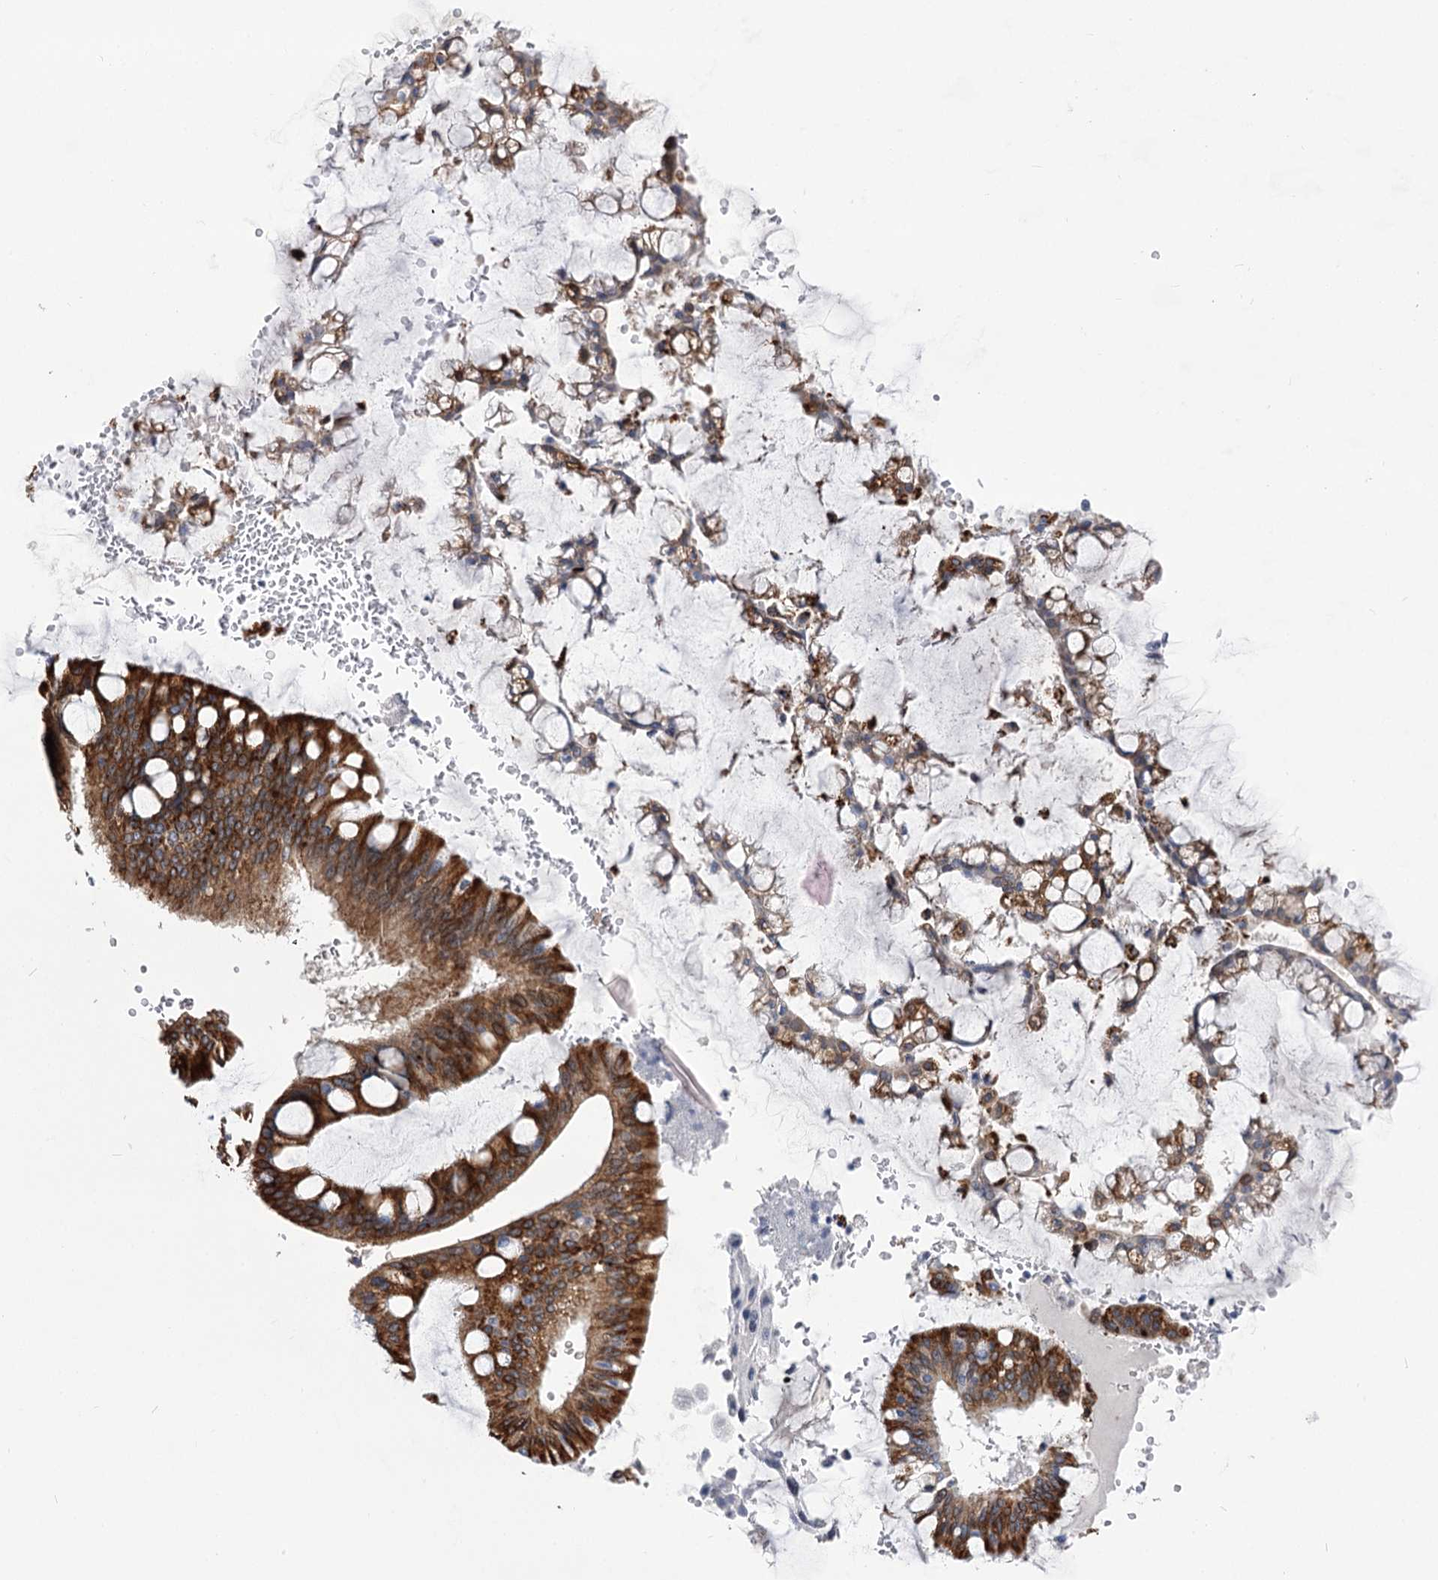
{"staining": {"intensity": "strong", "quantity": ">75%", "location": "cytoplasmic/membranous"}, "tissue": "ovarian cancer", "cell_type": "Tumor cells", "image_type": "cancer", "snomed": [{"axis": "morphology", "description": "Cystadenocarcinoma, mucinous, NOS"}, {"axis": "topography", "description": "Ovary"}], "caption": "Ovarian cancer (mucinous cystadenocarcinoma) stained with a protein marker displays strong staining in tumor cells.", "gene": "TMEM201", "patient": {"sex": "female", "age": 73}}